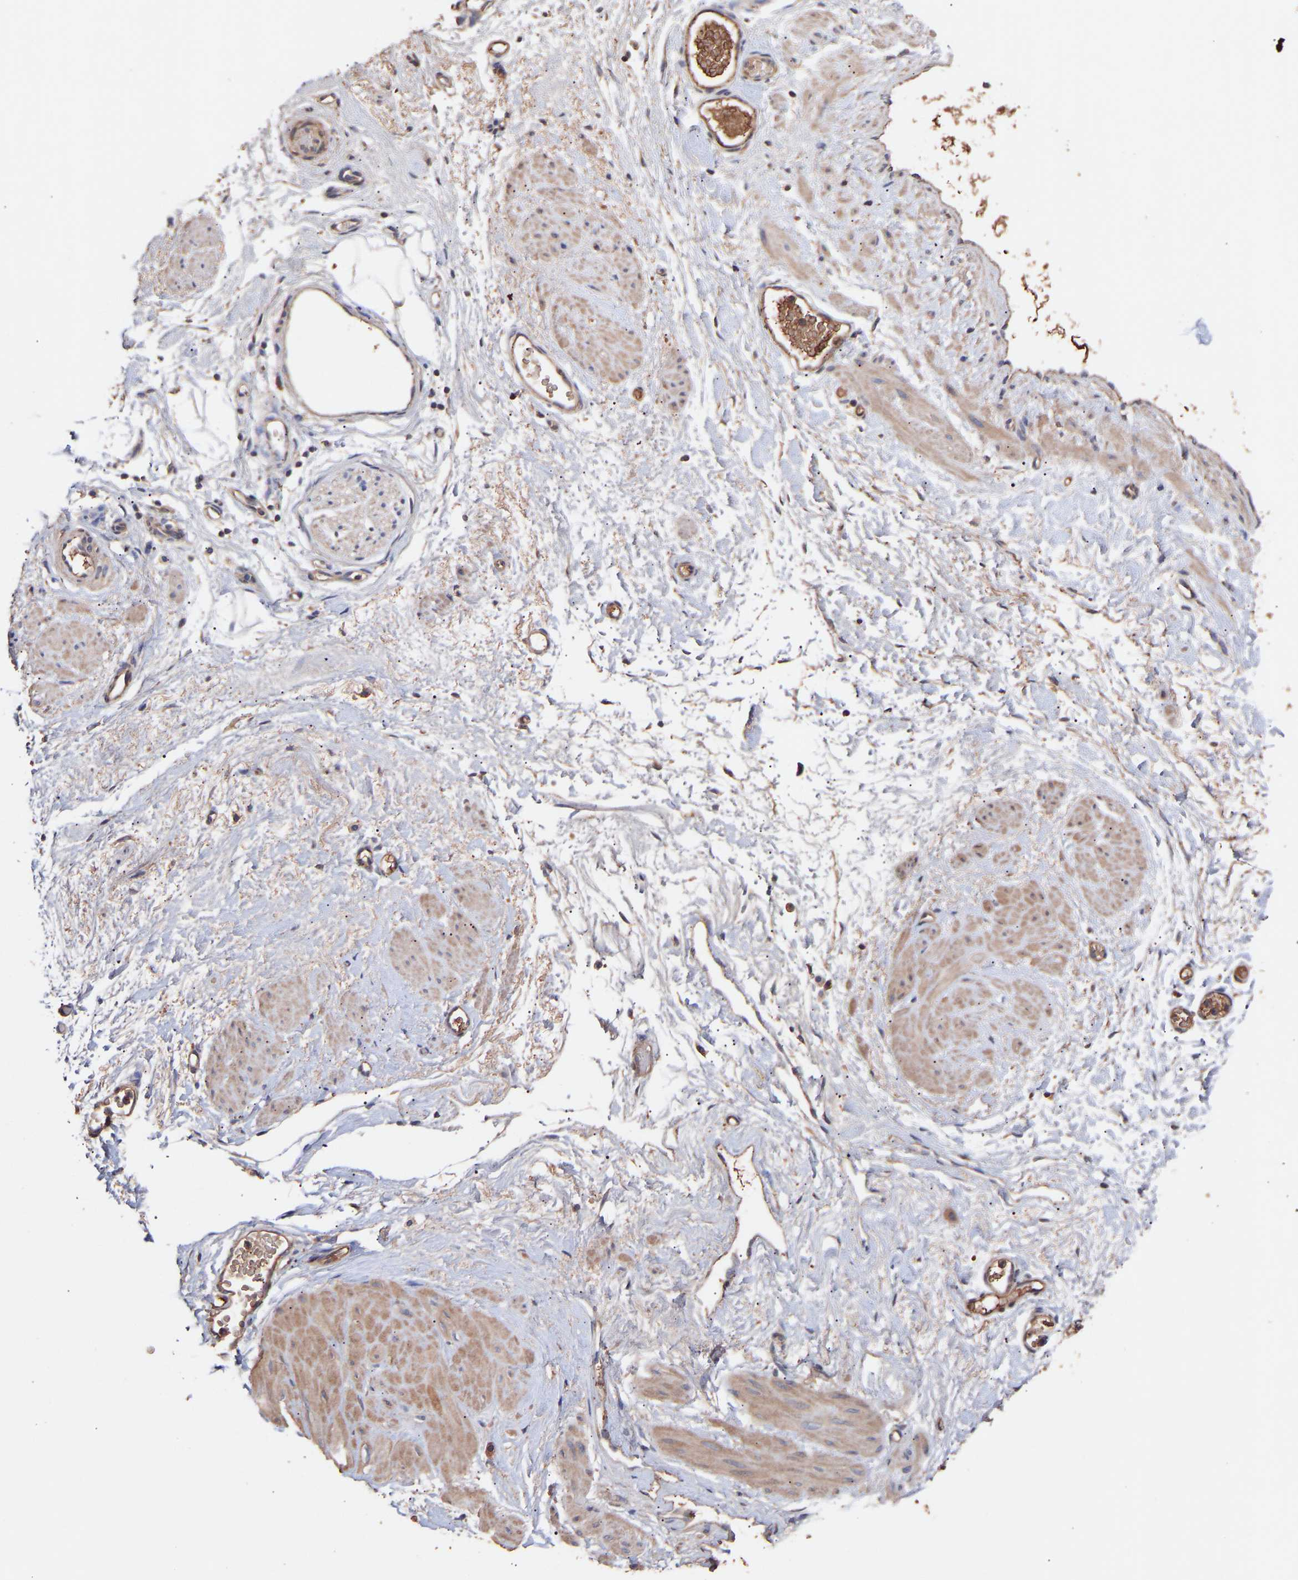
{"staining": {"intensity": "moderate", "quantity": "25%-75%", "location": "cytoplasmic/membranous"}, "tissue": "adipose tissue", "cell_type": "Adipocytes", "image_type": "normal", "snomed": [{"axis": "morphology", "description": "Normal tissue, NOS"}, {"axis": "topography", "description": "Soft tissue"}], "caption": "High-magnification brightfield microscopy of benign adipose tissue stained with DAB (brown) and counterstained with hematoxylin (blue). adipocytes exhibit moderate cytoplasmic/membranous expression is present in approximately25%-75% of cells.", "gene": "TMEM268", "patient": {"sex": "male", "age": 72}}